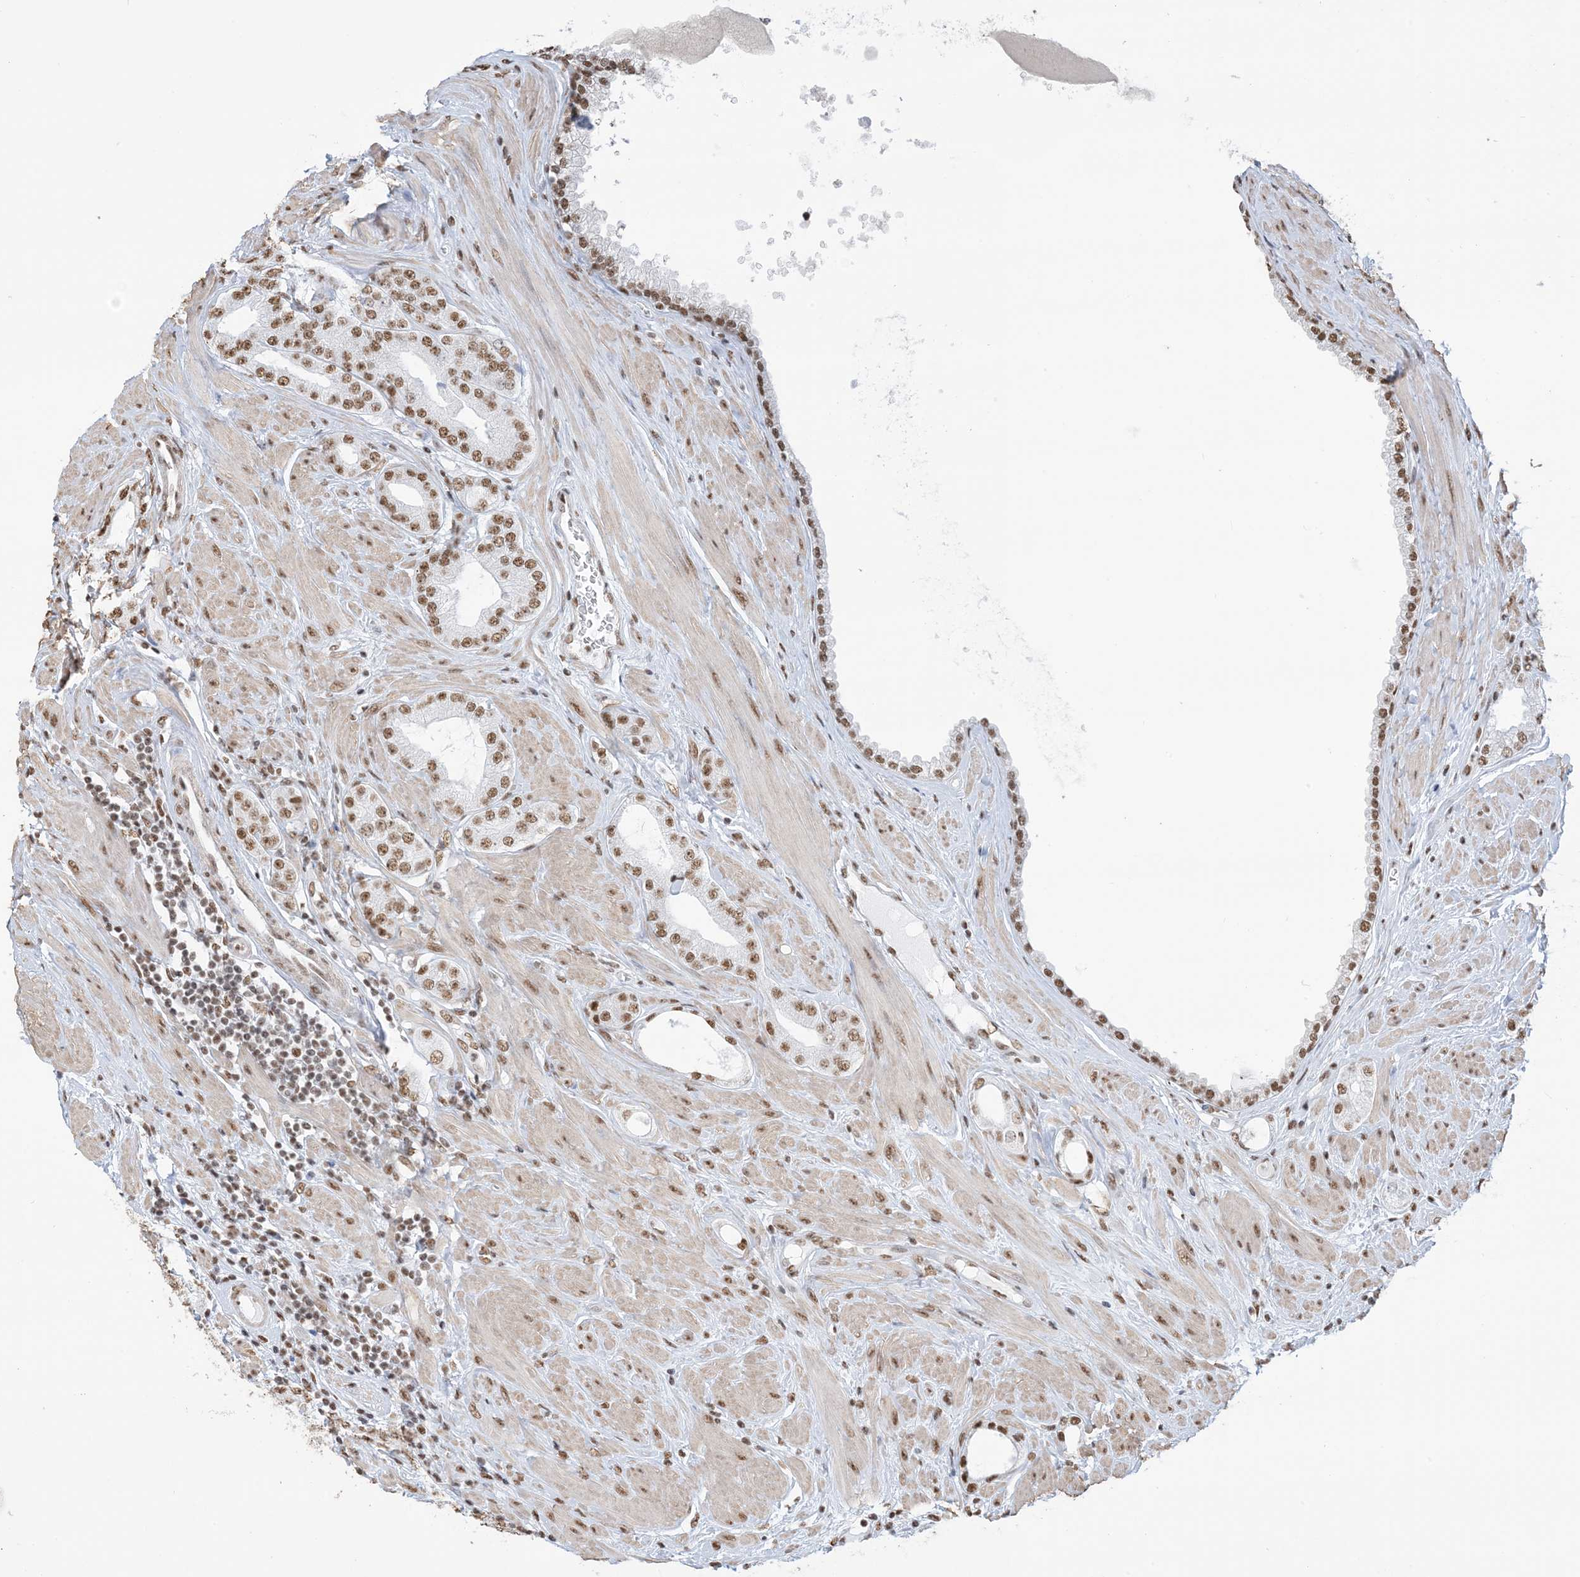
{"staining": {"intensity": "moderate", "quantity": ">75%", "location": "nuclear"}, "tissue": "prostate cancer", "cell_type": "Tumor cells", "image_type": "cancer", "snomed": [{"axis": "morphology", "description": "Adenocarcinoma, Low grade"}, {"axis": "topography", "description": "Prostate"}], "caption": "Immunohistochemistry (IHC) histopathology image of prostate cancer stained for a protein (brown), which demonstrates medium levels of moderate nuclear staining in approximately >75% of tumor cells.", "gene": "ZNF792", "patient": {"sex": "male", "age": 62}}